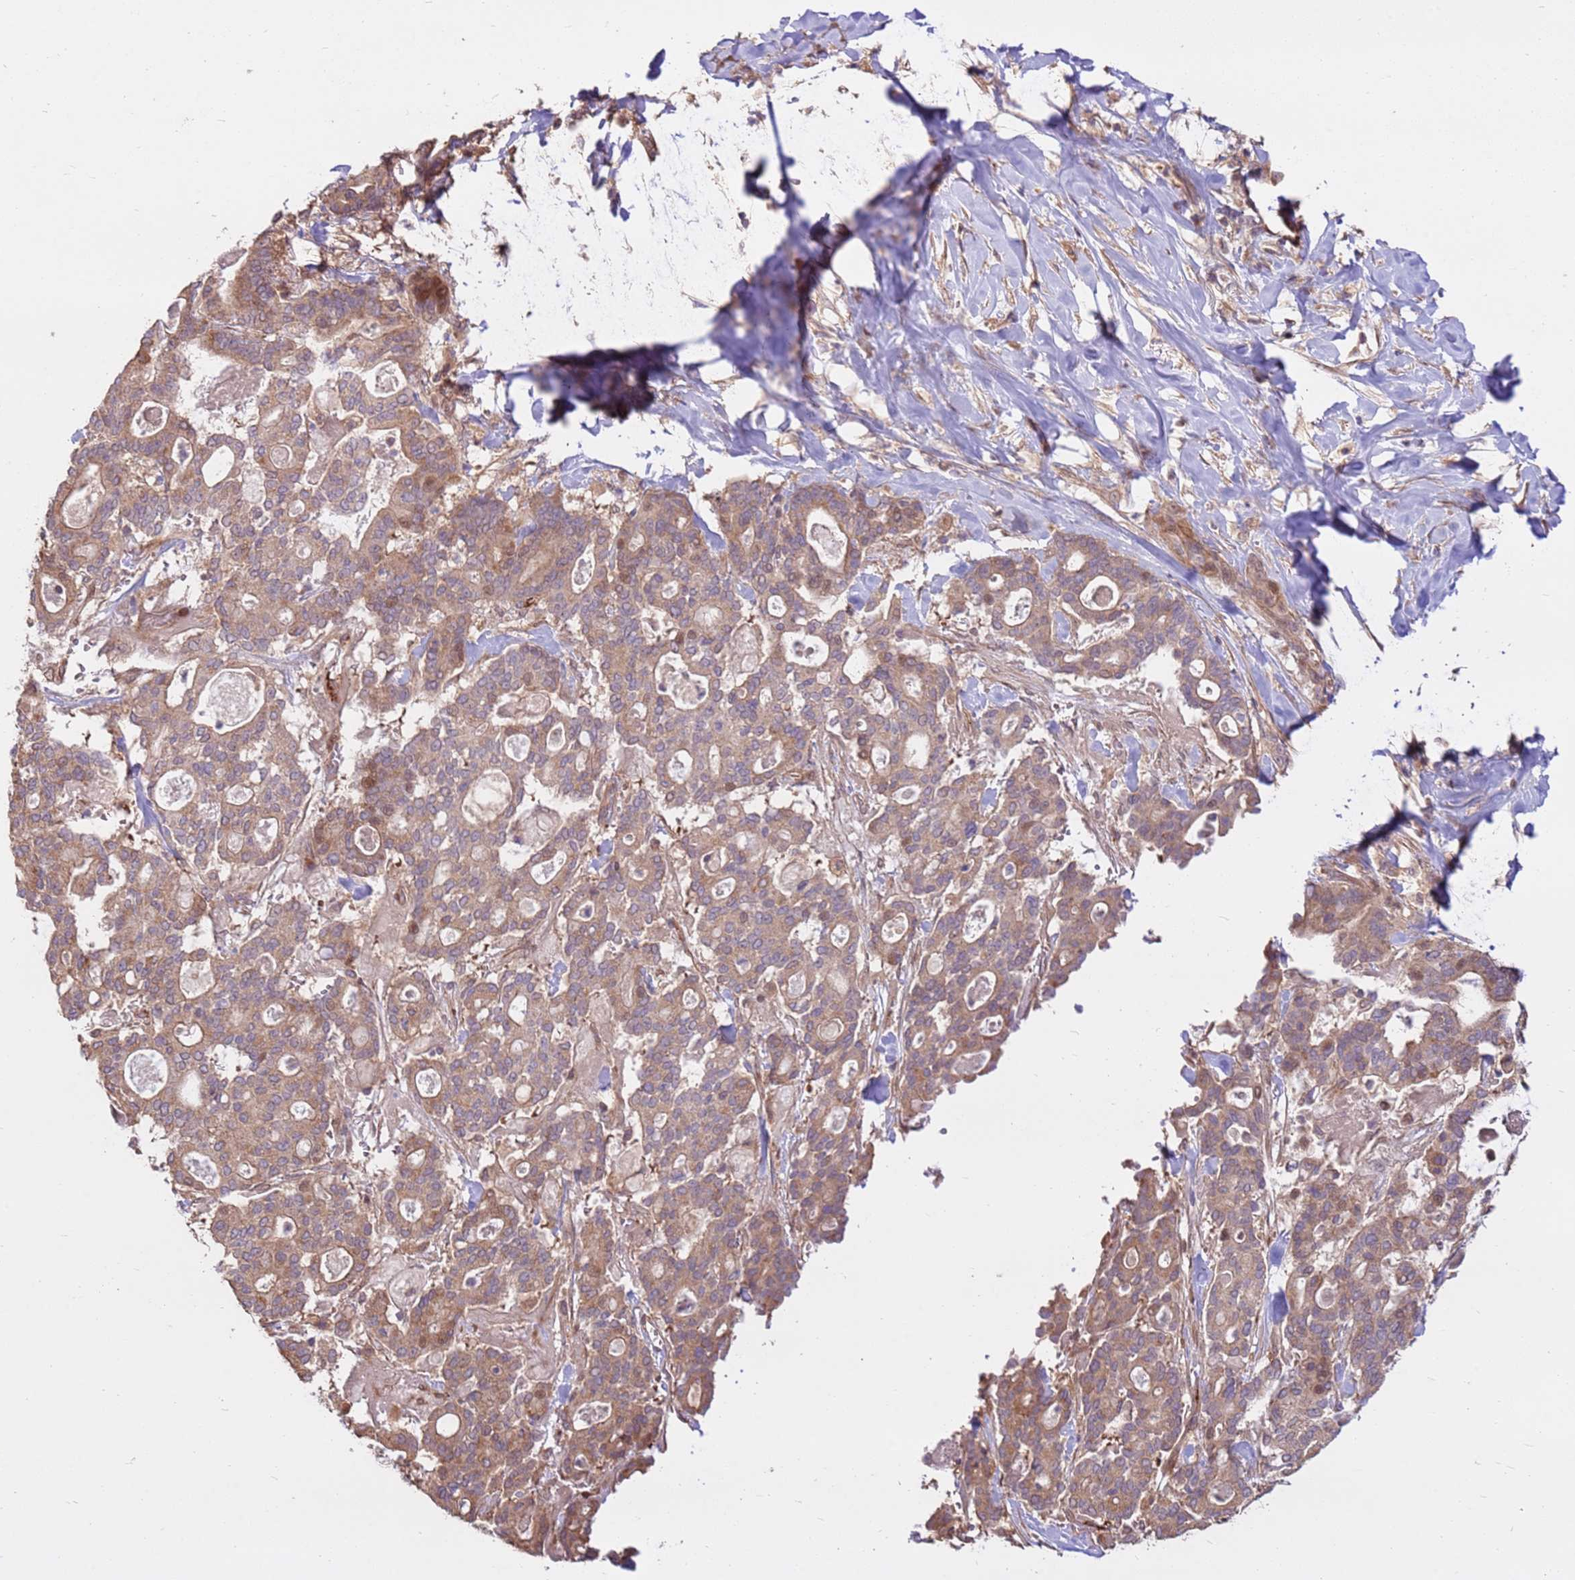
{"staining": {"intensity": "moderate", "quantity": ">75%", "location": "cytoplasmic/membranous,nuclear"}, "tissue": "pancreatic cancer", "cell_type": "Tumor cells", "image_type": "cancer", "snomed": [{"axis": "morphology", "description": "Adenocarcinoma, NOS"}, {"axis": "topography", "description": "Pancreas"}], "caption": "Immunohistochemical staining of pancreatic adenocarcinoma shows medium levels of moderate cytoplasmic/membranous and nuclear expression in about >75% of tumor cells.", "gene": "CCDC112", "patient": {"sex": "male", "age": 63}}